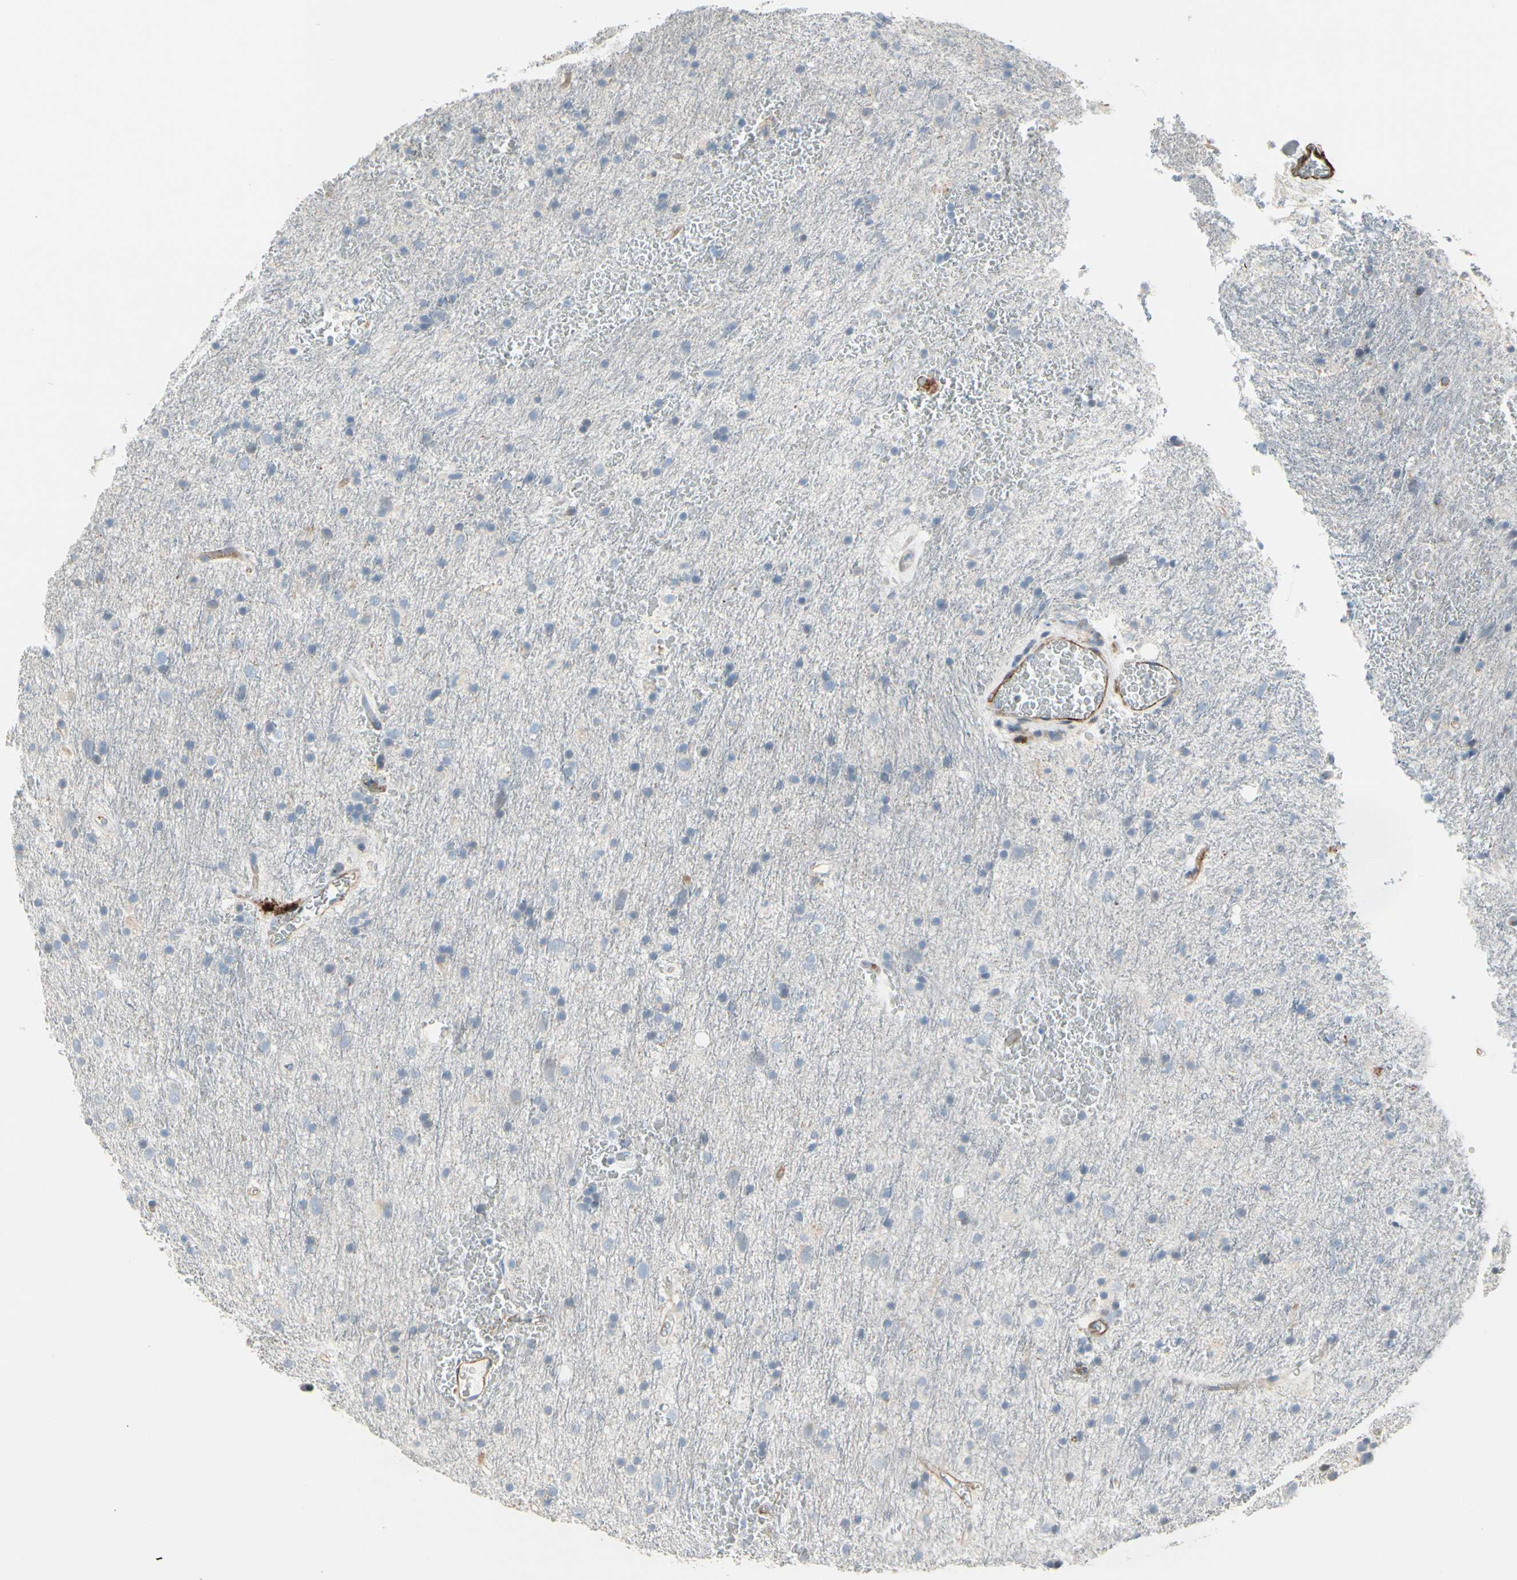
{"staining": {"intensity": "negative", "quantity": "none", "location": "none"}, "tissue": "glioma", "cell_type": "Tumor cells", "image_type": "cancer", "snomed": [{"axis": "morphology", "description": "Glioma, malignant, Low grade"}, {"axis": "topography", "description": "Brain"}], "caption": "Immunohistochemical staining of low-grade glioma (malignant) shows no significant staining in tumor cells. (Stains: DAB immunohistochemistry with hematoxylin counter stain, Microscopy: brightfield microscopy at high magnification).", "gene": "TPM1", "patient": {"sex": "male", "age": 77}}